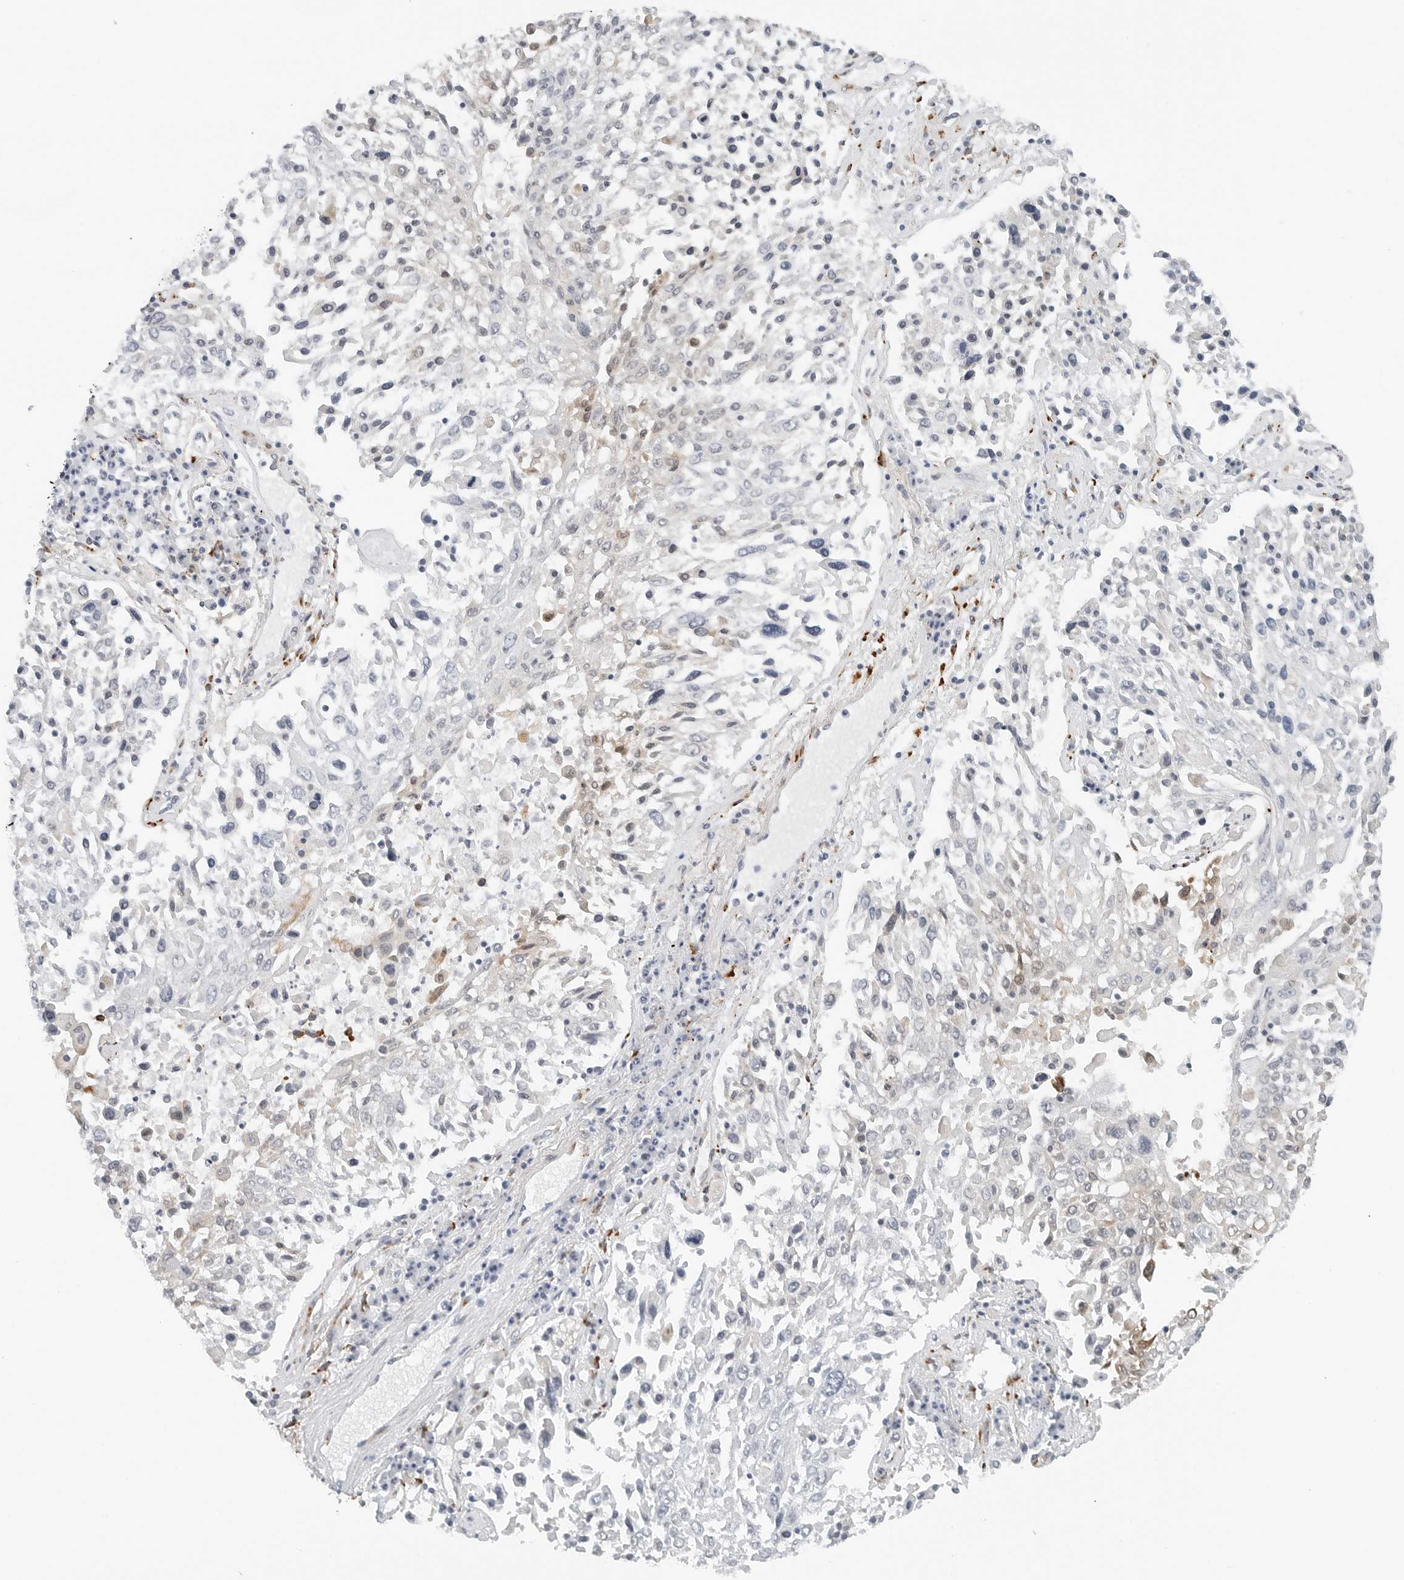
{"staining": {"intensity": "negative", "quantity": "none", "location": "none"}, "tissue": "lung cancer", "cell_type": "Tumor cells", "image_type": "cancer", "snomed": [{"axis": "morphology", "description": "Squamous cell carcinoma, NOS"}, {"axis": "topography", "description": "Lung"}], "caption": "Protein analysis of lung squamous cell carcinoma exhibits no significant positivity in tumor cells.", "gene": "P4HA2", "patient": {"sex": "male", "age": 65}}